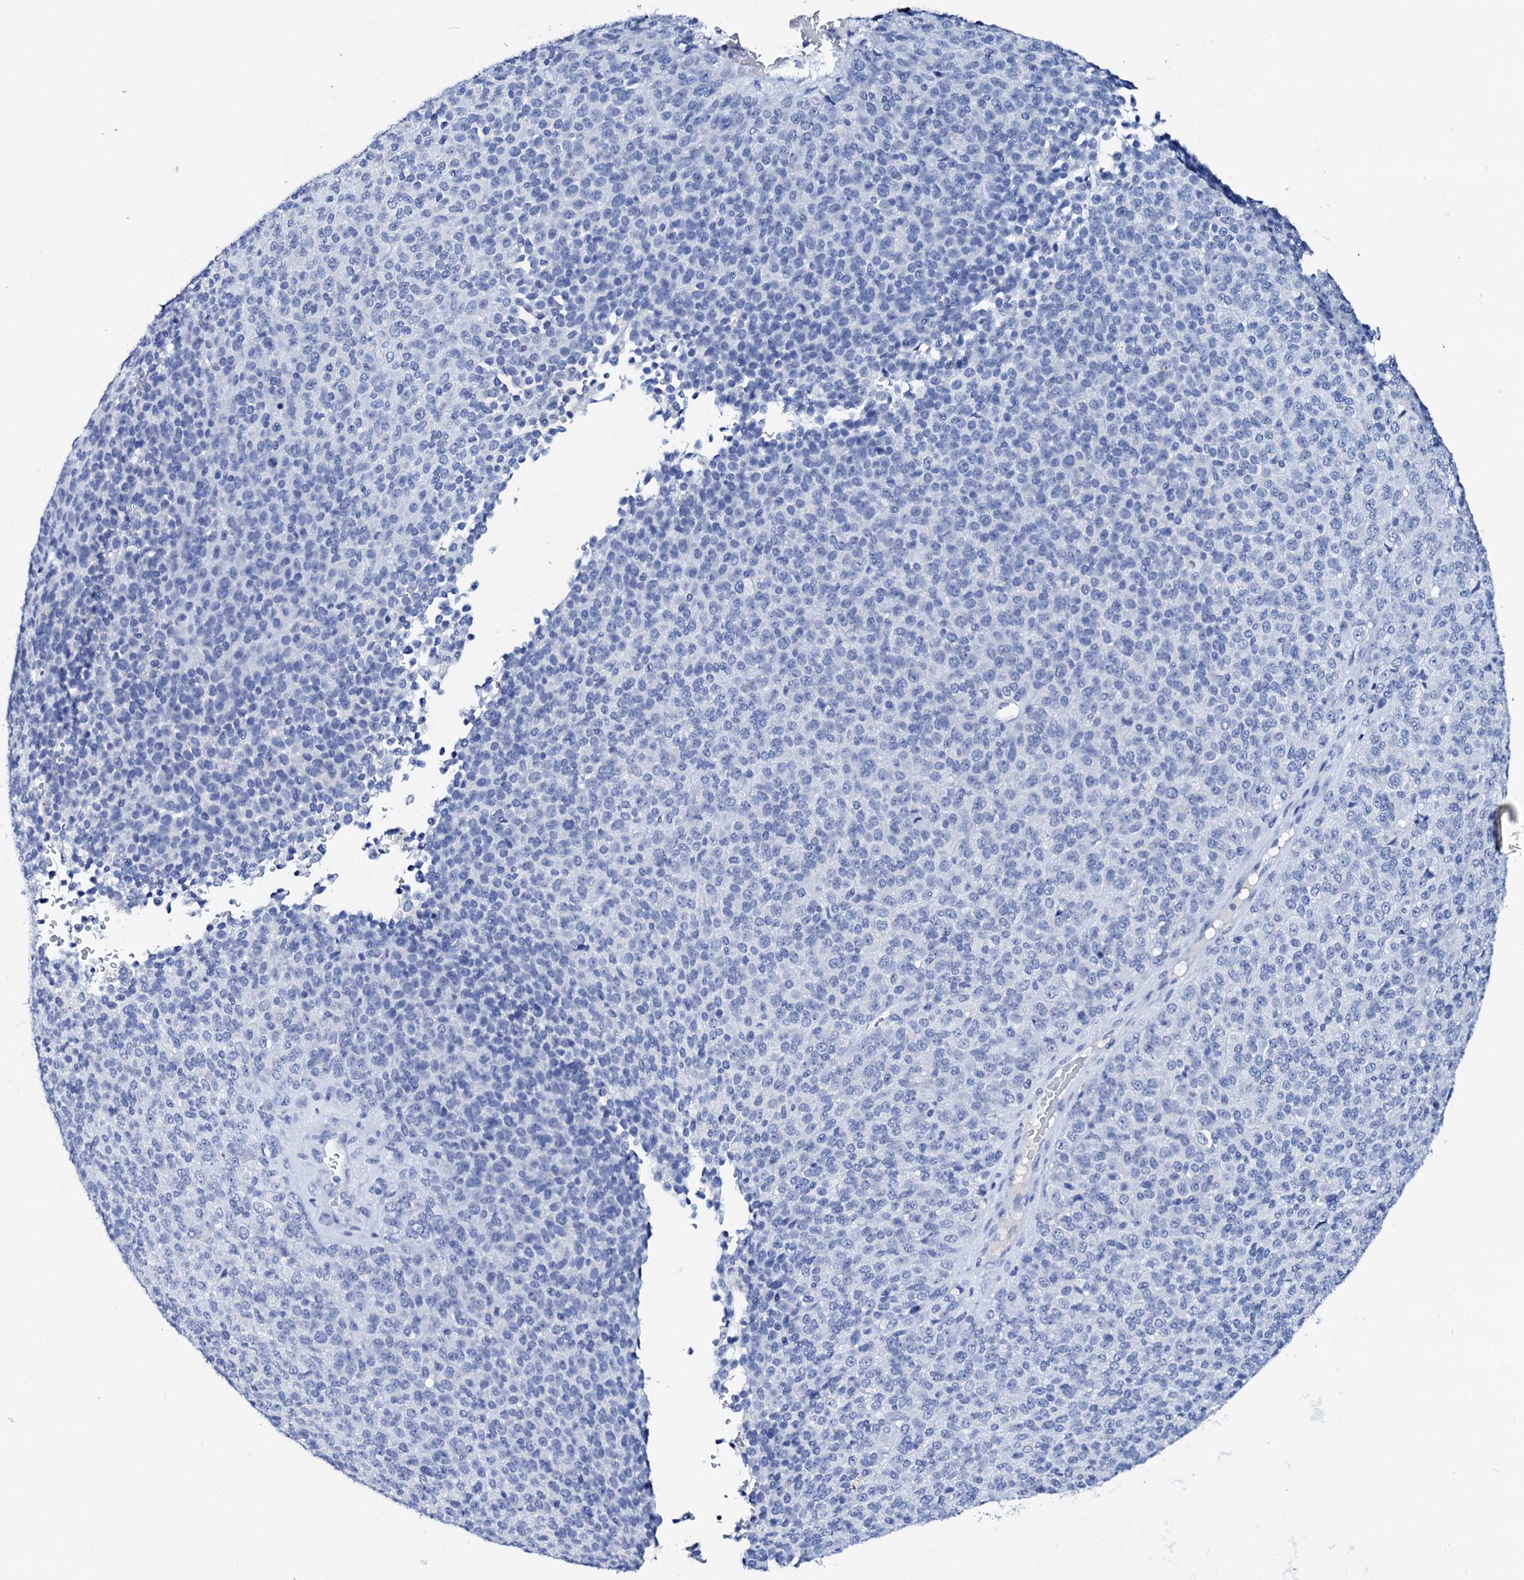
{"staining": {"intensity": "negative", "quantity": "none", "location": "none"}, "tissue": "melanoma", "cell_type": "Tumor cells", "image_type": "cancer", "snomed": [{"axis": "morphology", "description": "Malignant melanoma, Metastatic site"}, {"axis": "topography", "description": "Brain"}], "caption": "Malignant melanoma (metastatic site) was stained to show a protein in brown. There is no significant positivity in tumor cells. Brightfield microscopy of immunohistochemistry stained with DAB (brown) and hematoxylin (blue), captured at high magnification.", "gene": "FBXL16", "patient": {"sex": "female", "age": 56}}